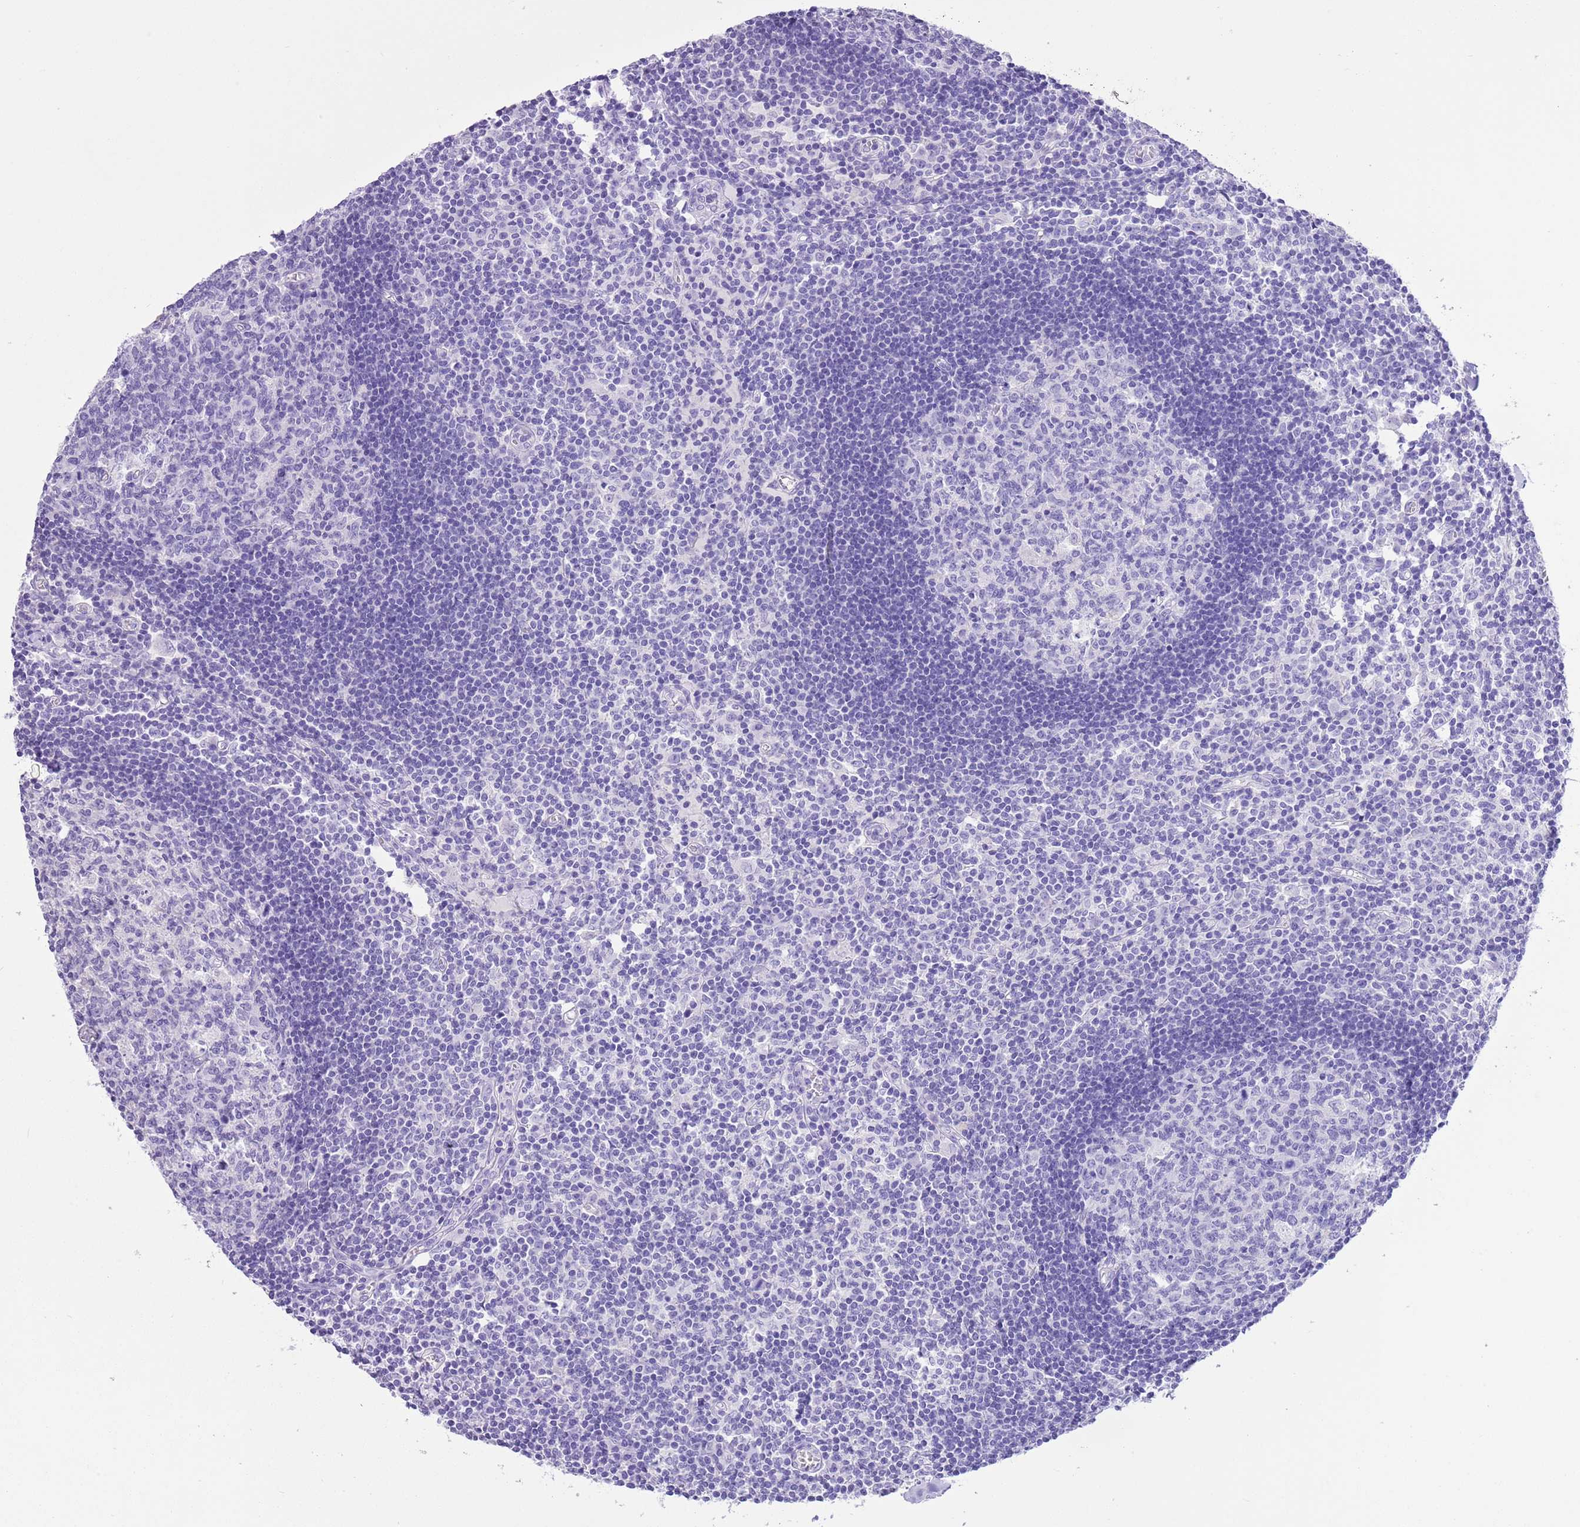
{"staining": {"intensity": "negative", "quantity": "none", "location": "none"}, "tissue": "lymph node", "cell_type": "Germinal center cells", "image_type": "normal", "snomed": [{"axis": "morphology", "description": "Normal tissue, NOS"}, {"axis": "topography", "description": "Lymph node"}], "caption": "A high-resolution photomicrograph shows IHC staining of benign lymph node, which demonstrates no significant staining in germinal center cells.", "gene": "TMEM185A", "patient": {"sex": "female", "age": 55}}